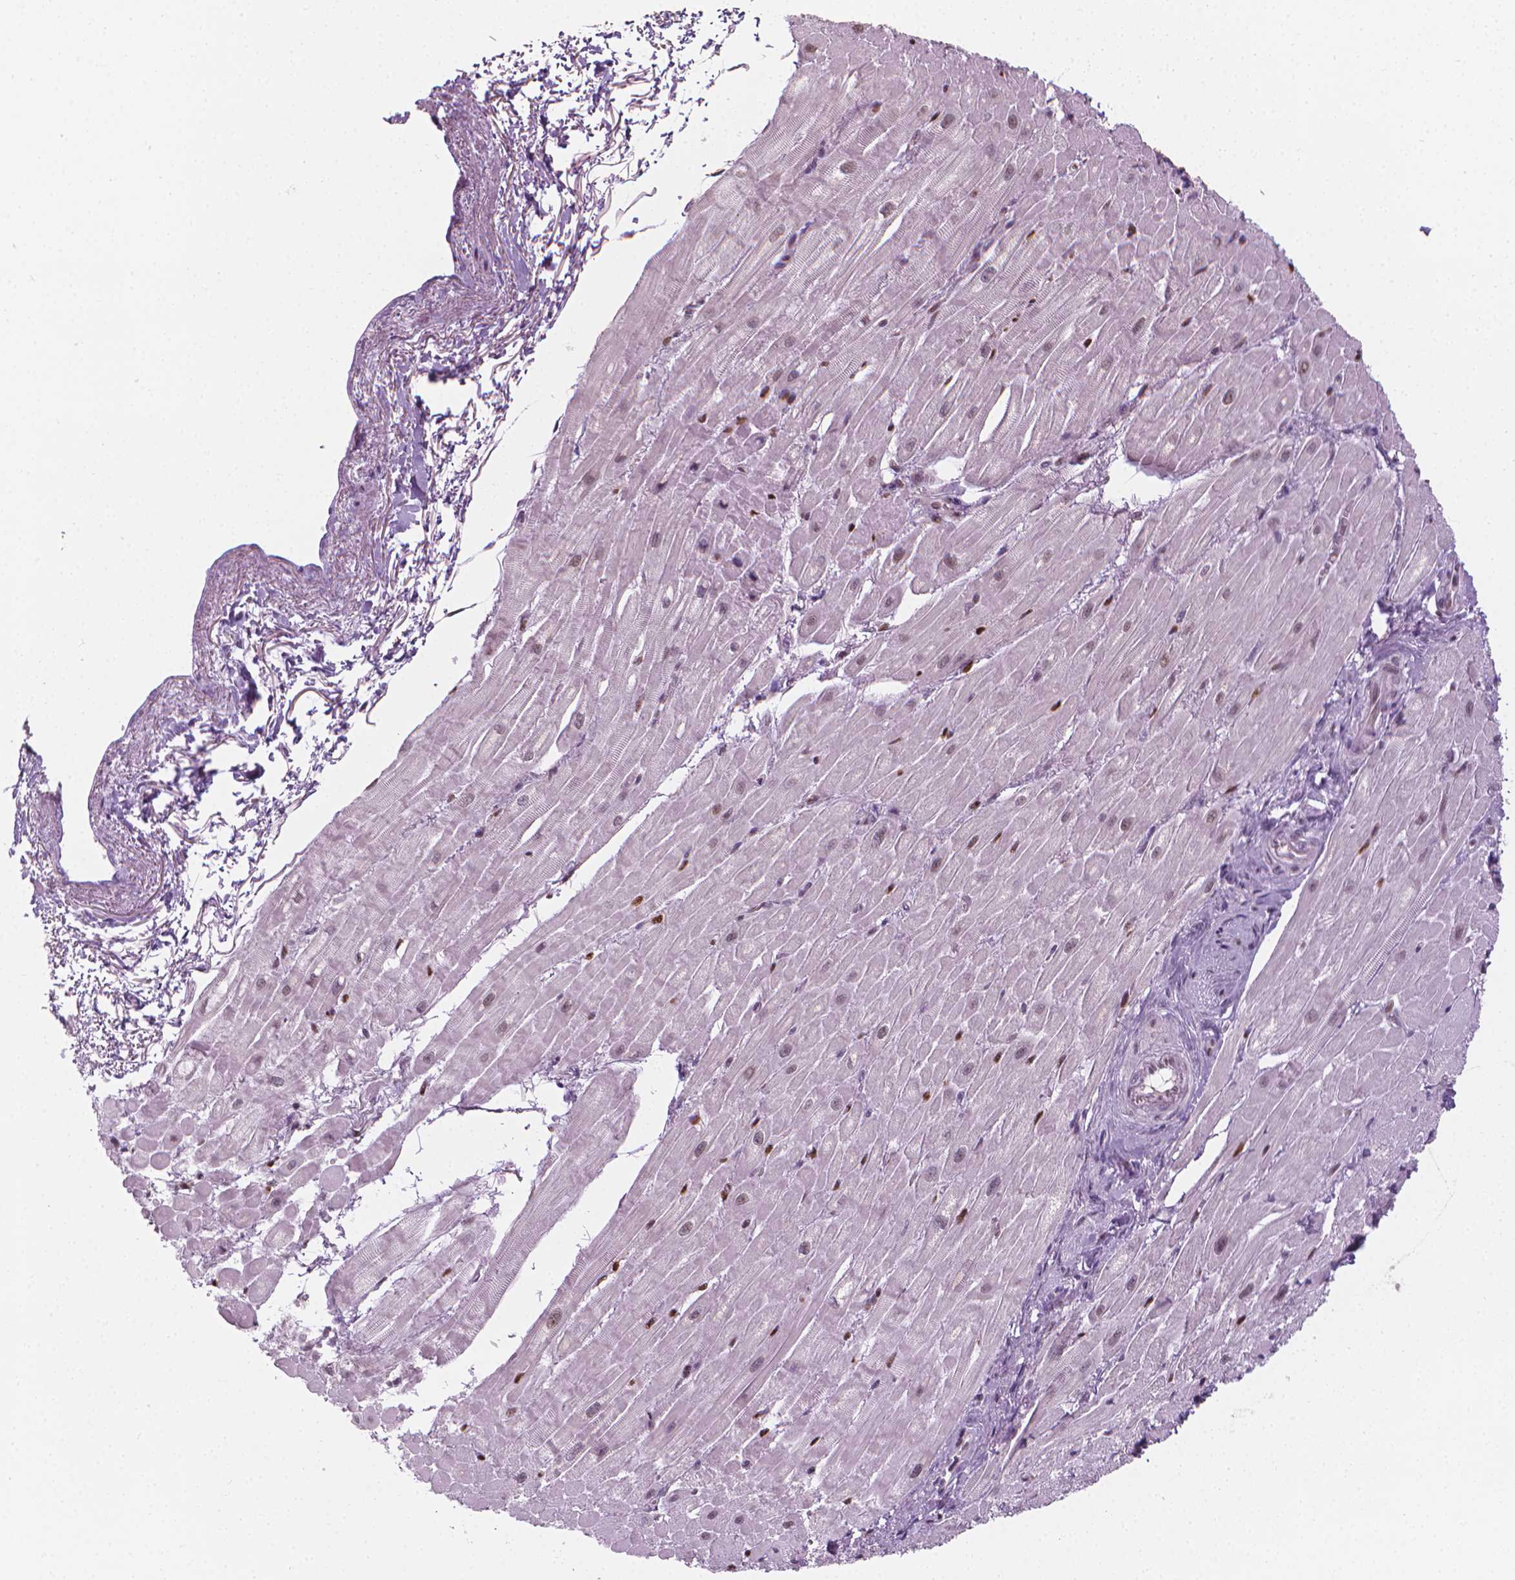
{"staining": {"intensity": "moderate", "quantity": "25%-75%", "location": "nuclear"}, "tissue": "heart muscle", "cell_type": "Cardiomyocytes", "image_type": "normal", "snomed": [{"axis": "morphology", "description": "Normal tissue, NOS"}, {"axis": "topography", "description": "Heart"}], "caption": "Cardiomyocytes reveal medium levels of moderate nuclear staining in approximately 25%-75% of cells in normal heart muscle.", "gene": "CDKN1C", "patient": {"sex": "male", "age": 62}}